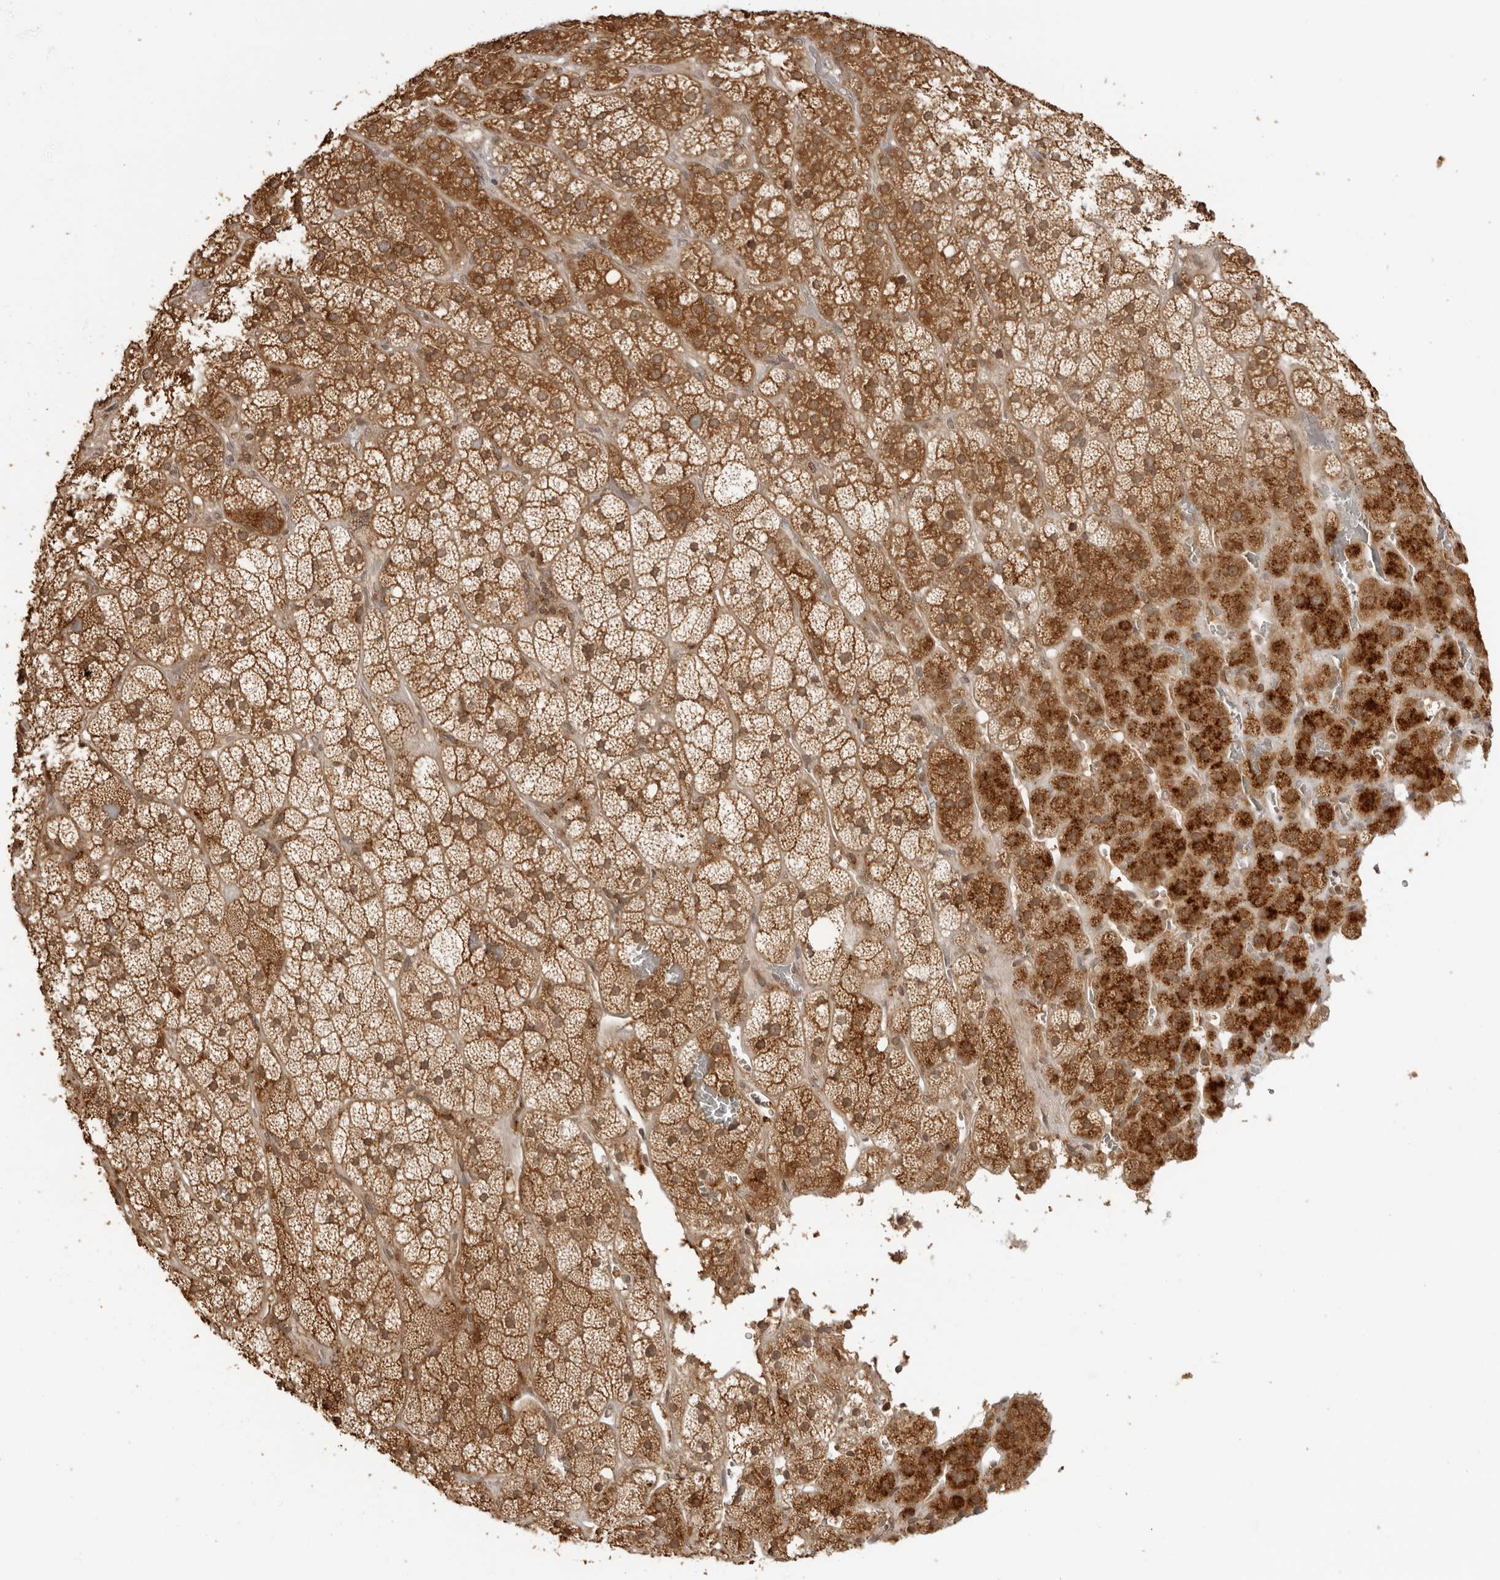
{"staining": {"intensity": "strong", "quantity": ">75%", "location": "cytoplasmic/membranous"}, "tissue": "adrenal gland", "cell_type": "Glandular cells", "image_type": "normal", "snomed": [{"axis": "morphology", "description": "Normal tissue, NOS"}, {"axis": "topography", "description": "Adrenal gland"}], "caption": "Immunohistochemistry staining of unremarkable adrenal gland, which exhibits high levels of strong cytoplasmic/membranous positivity in about >75% of glandular cells indicating strong cytoplasmic/membranous protein staining. The staining was performed using DAB (3,3'-diaminobenzidine) (brown) for protein detection and nuclei were counterstained in hematoxylin (blue).", "gene": "IKBKE", "patient": {"sex": "male", "age": 57}}